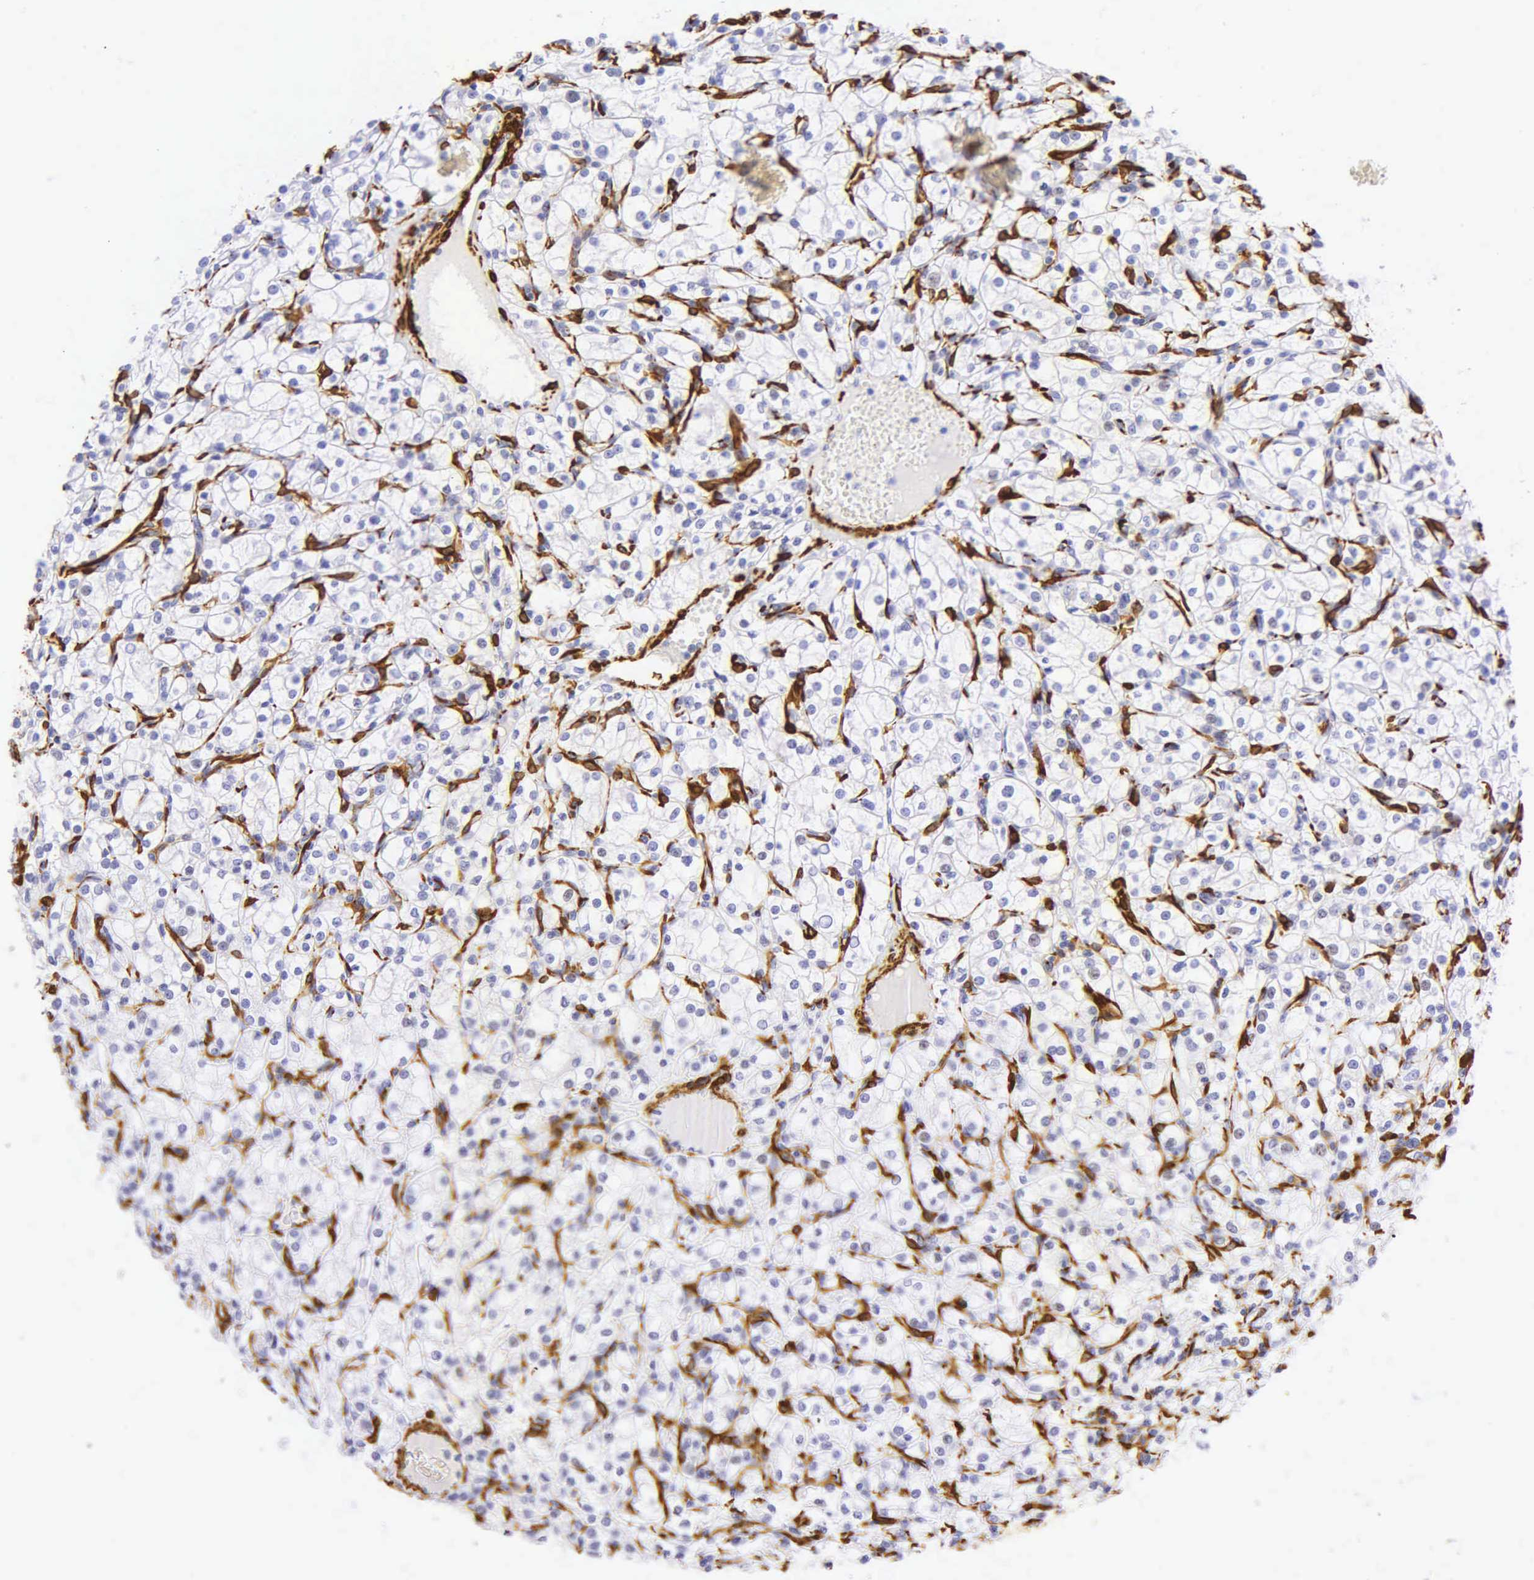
{"staining": {"intensity": "negative", "quantity": "none", "location": "none"}, "tissue": "renal cancer", "cell_type": "Tumor cells", "image_type": "cancer", "snomed": [{"axis": "morphology", "description": "Adenocarcinoma, NOS"}, {"axis": "topography", "description": "Kidney"}], "caption": "Histopathology image shows no significant protein staining in tumor cells of renal cancer.", "gene": "ACTA2", "patient": {"sex": "male", "age": 61}}